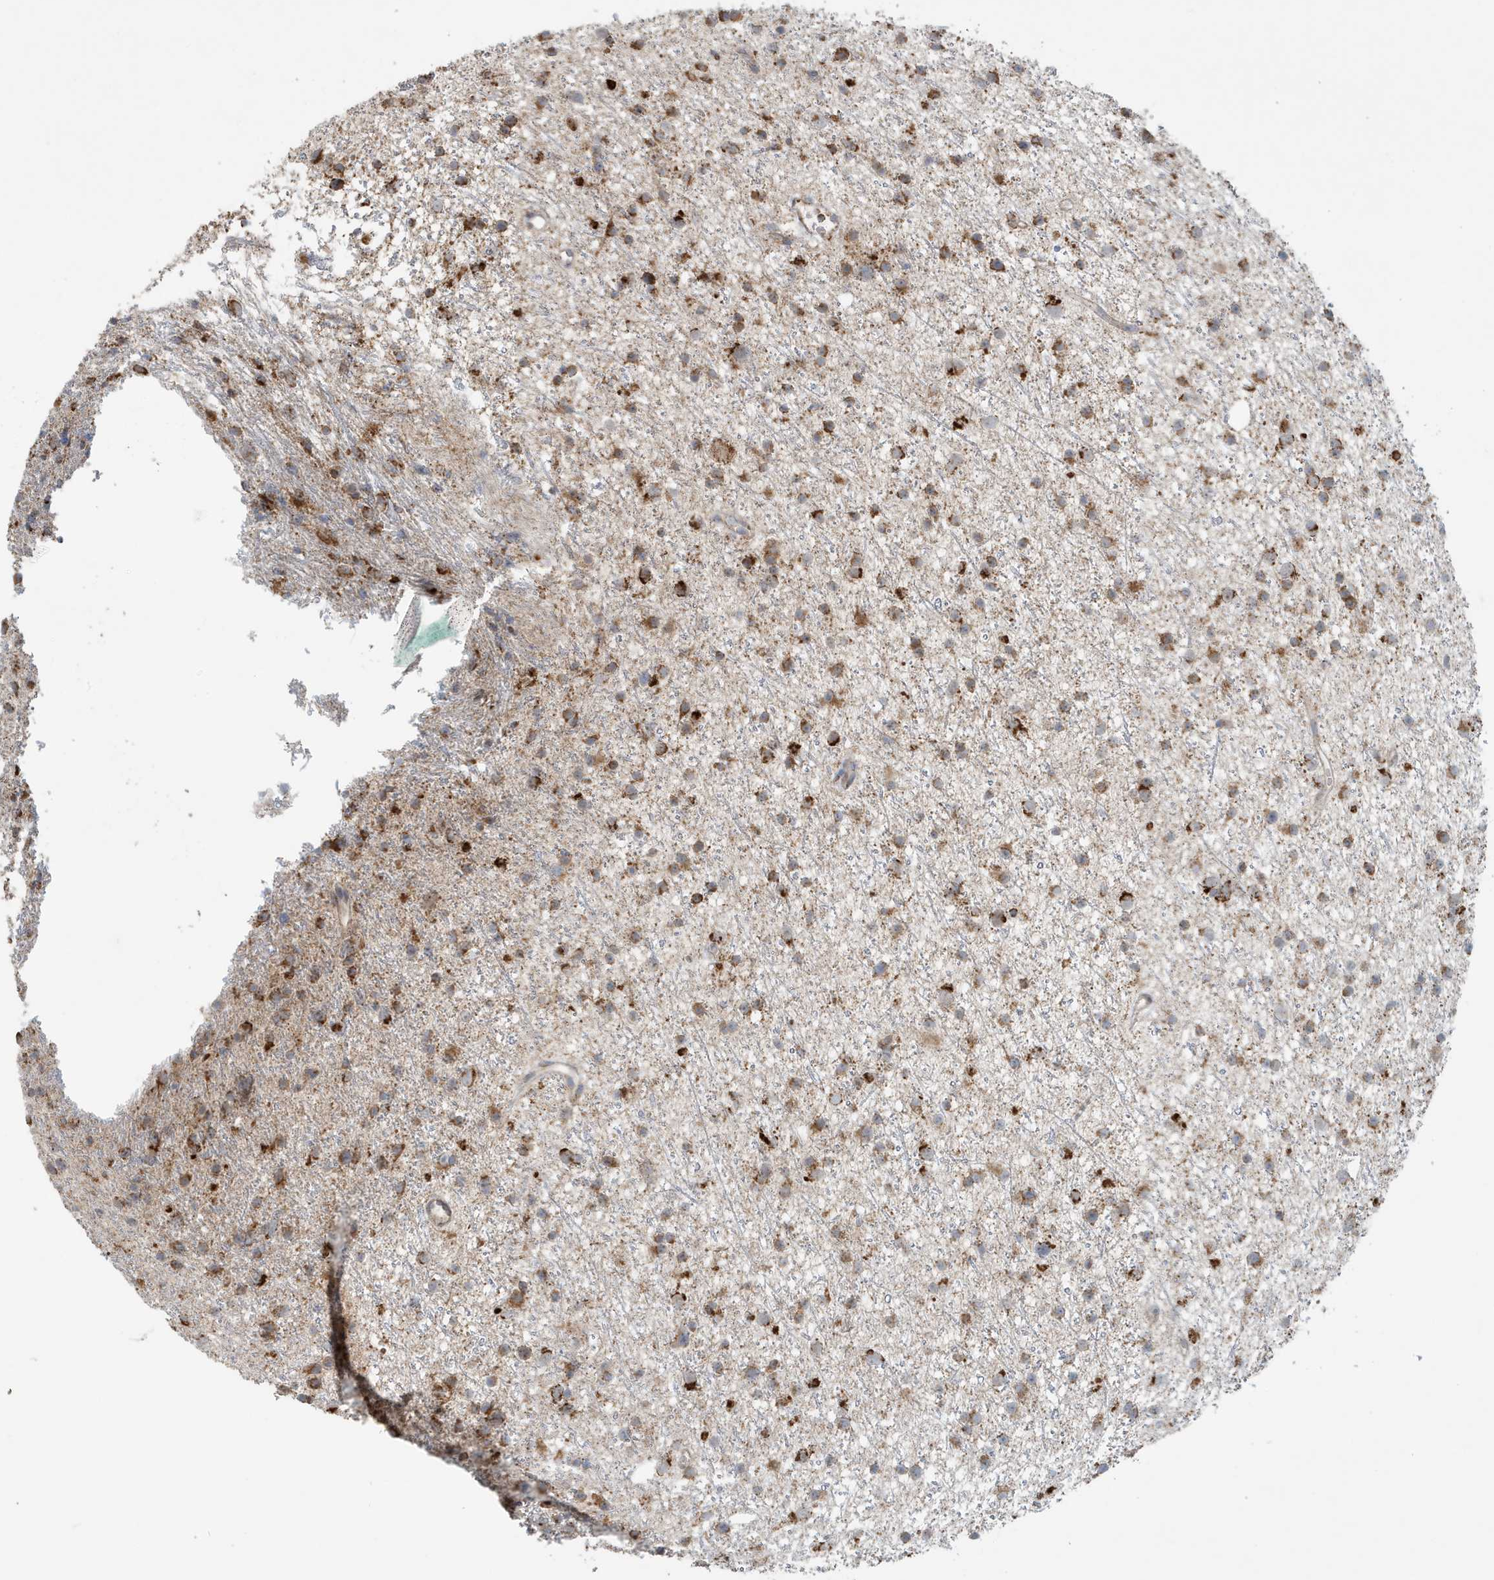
{"staining": {"intensity": "moderate", "quantity": ">75%", "location": "cytoplasmic/membranous"}, "tissue": "glioma", "cell_type": "Tumor cells", "image_type": "cancer", "snomed": [{"axis": "morphology", "description": "Glioma, malignant, Low grade"}, {"axis": "topography", "description": "Cerebral cortex"}], "caption": "The histopathology image shows staining of low-grade glioma (malignant), revealing moderate cytoplasmic/membranous protein positivity (brown color) within tumor cells.", "gene": "MAN1A1", "patient": {"sex": "female", "age": 39}}